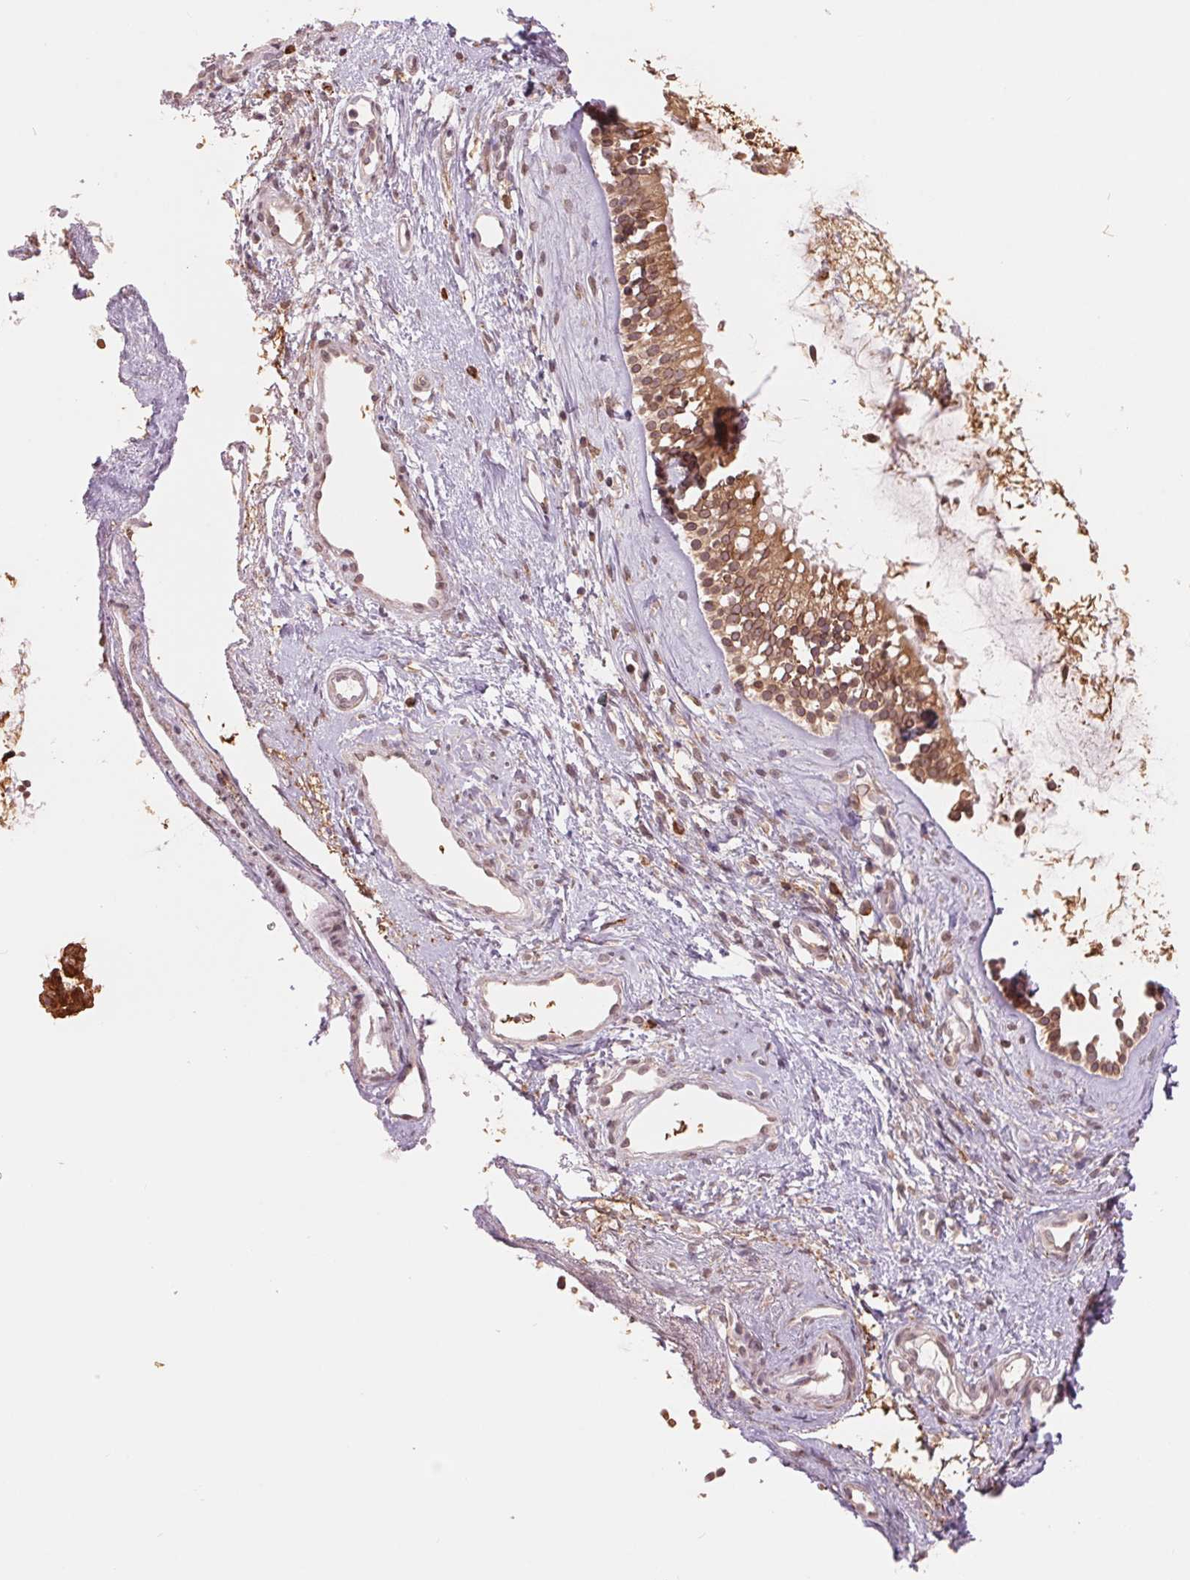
{"staining": {"intensity": "moderate", "quantity": ">75%", "location": "cytoplasmic/membranous"}, "tissue": "nasopharynx", "cell_type": "Respiratory epithelial cells", "image_type": "normal", "snomed": [{"axis": "morphology", "description": "Normal tissue, NOS"}, {"axis": "topography", "description": "Nasopharynx"}], "caption": "A medium amount of moderate cytoplasmic/membranous staining is identified in approximately >75% of respiratory epithelial cells in benign nasopharynx. Nuclei are stained in blue.", "gene": "TECR", "patient": {"sex": "male", "age": 58}}